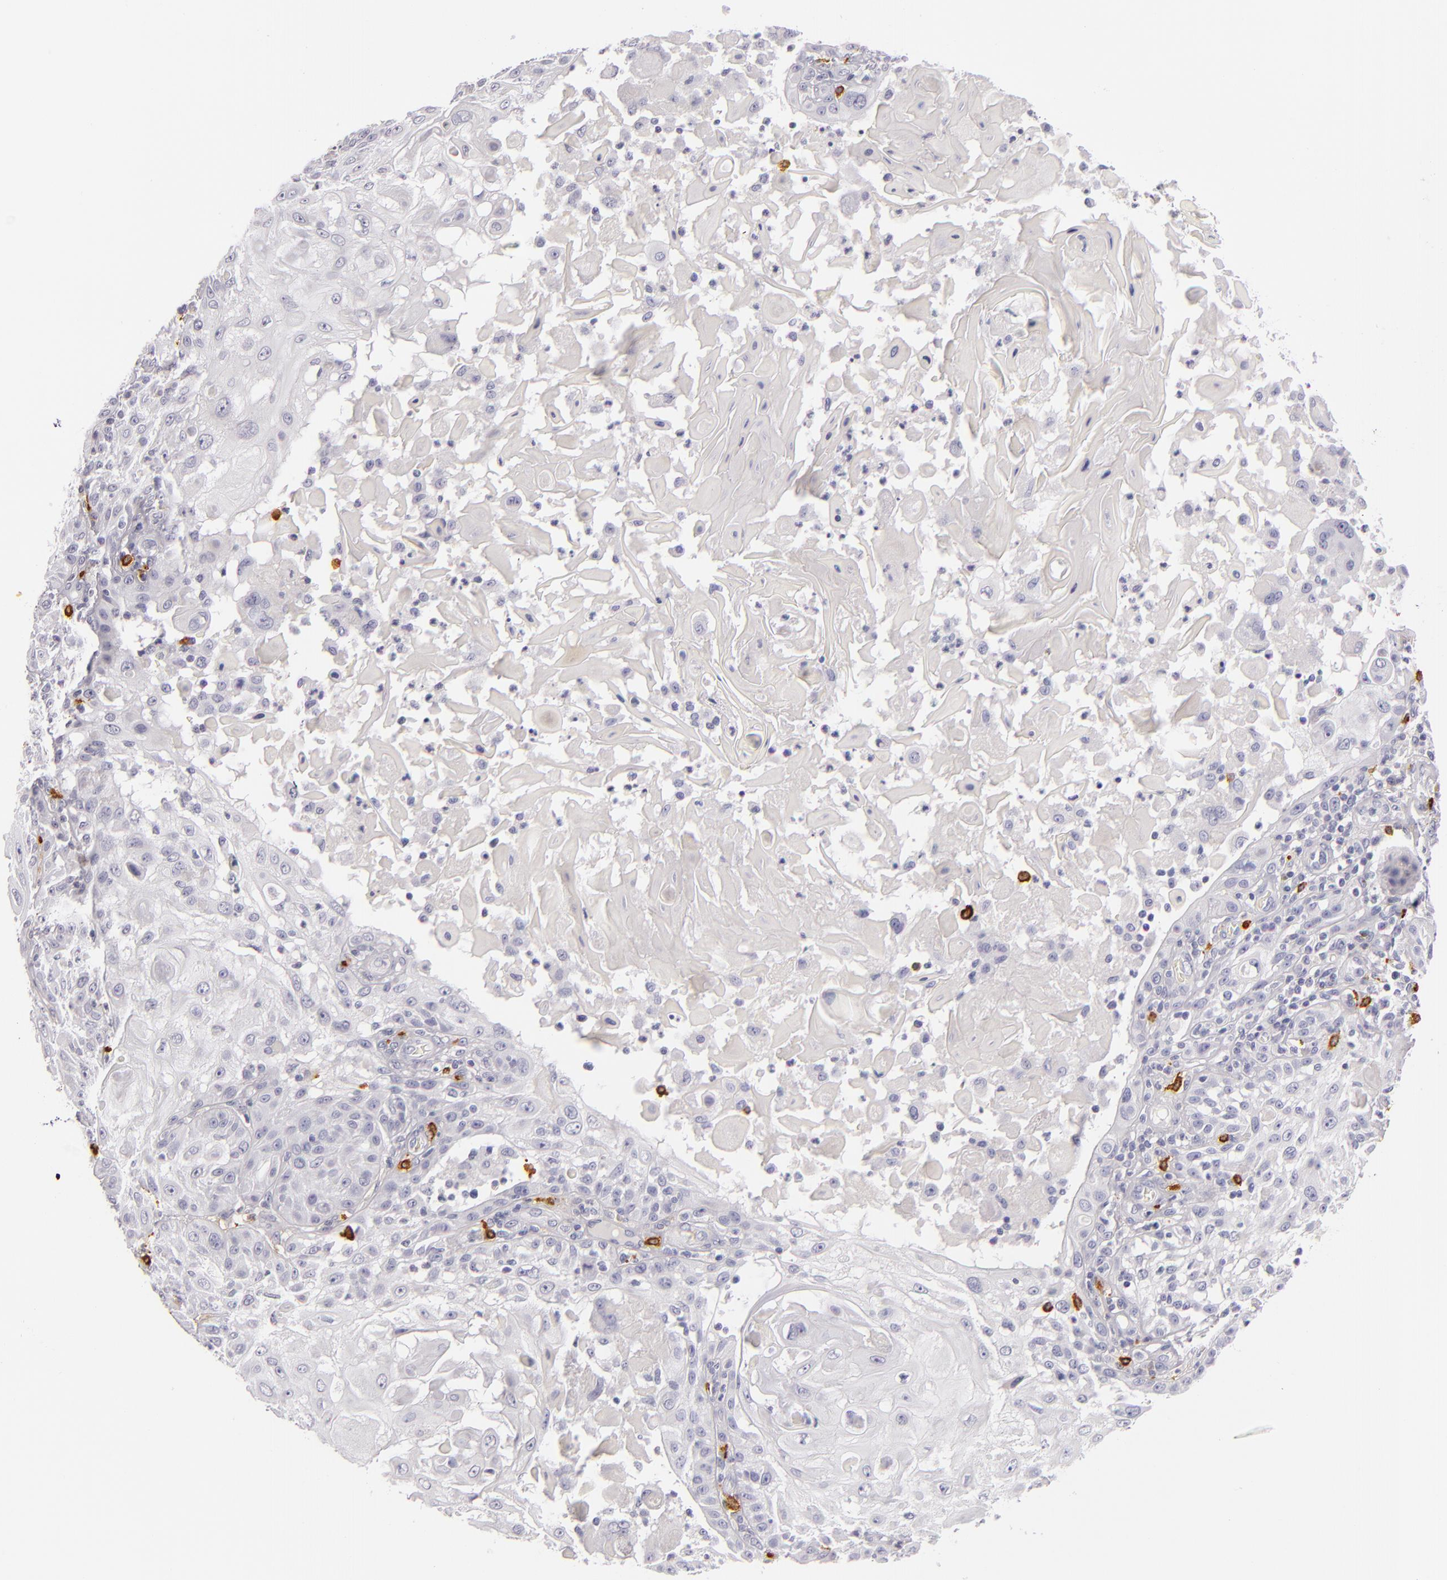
{"staining": {"intensity": "negative", "quantity": "none", "location": "none"}, "tissue": "skin cancer", "cell_type": "Tumor cells", "image_type": "cancer", "snomed": [{"axis": "morphology", "description": "Squamous cell carcinoma, NOS"}, {"axis": "topography", "description": "Skin"}], "caption": "The immunohistochemistry (IHC) photomicrograph has no significant positivity in tumor cells of skin squamous cell carcinoma tissue. (Stains: DAB immunohistochemistry (IHC) with hematoxylin counter stain, Microscopy: brightfield microscopy at high magnification).", "gene": "TPSD1", "patient": {"sex": "female", "age": 89}}